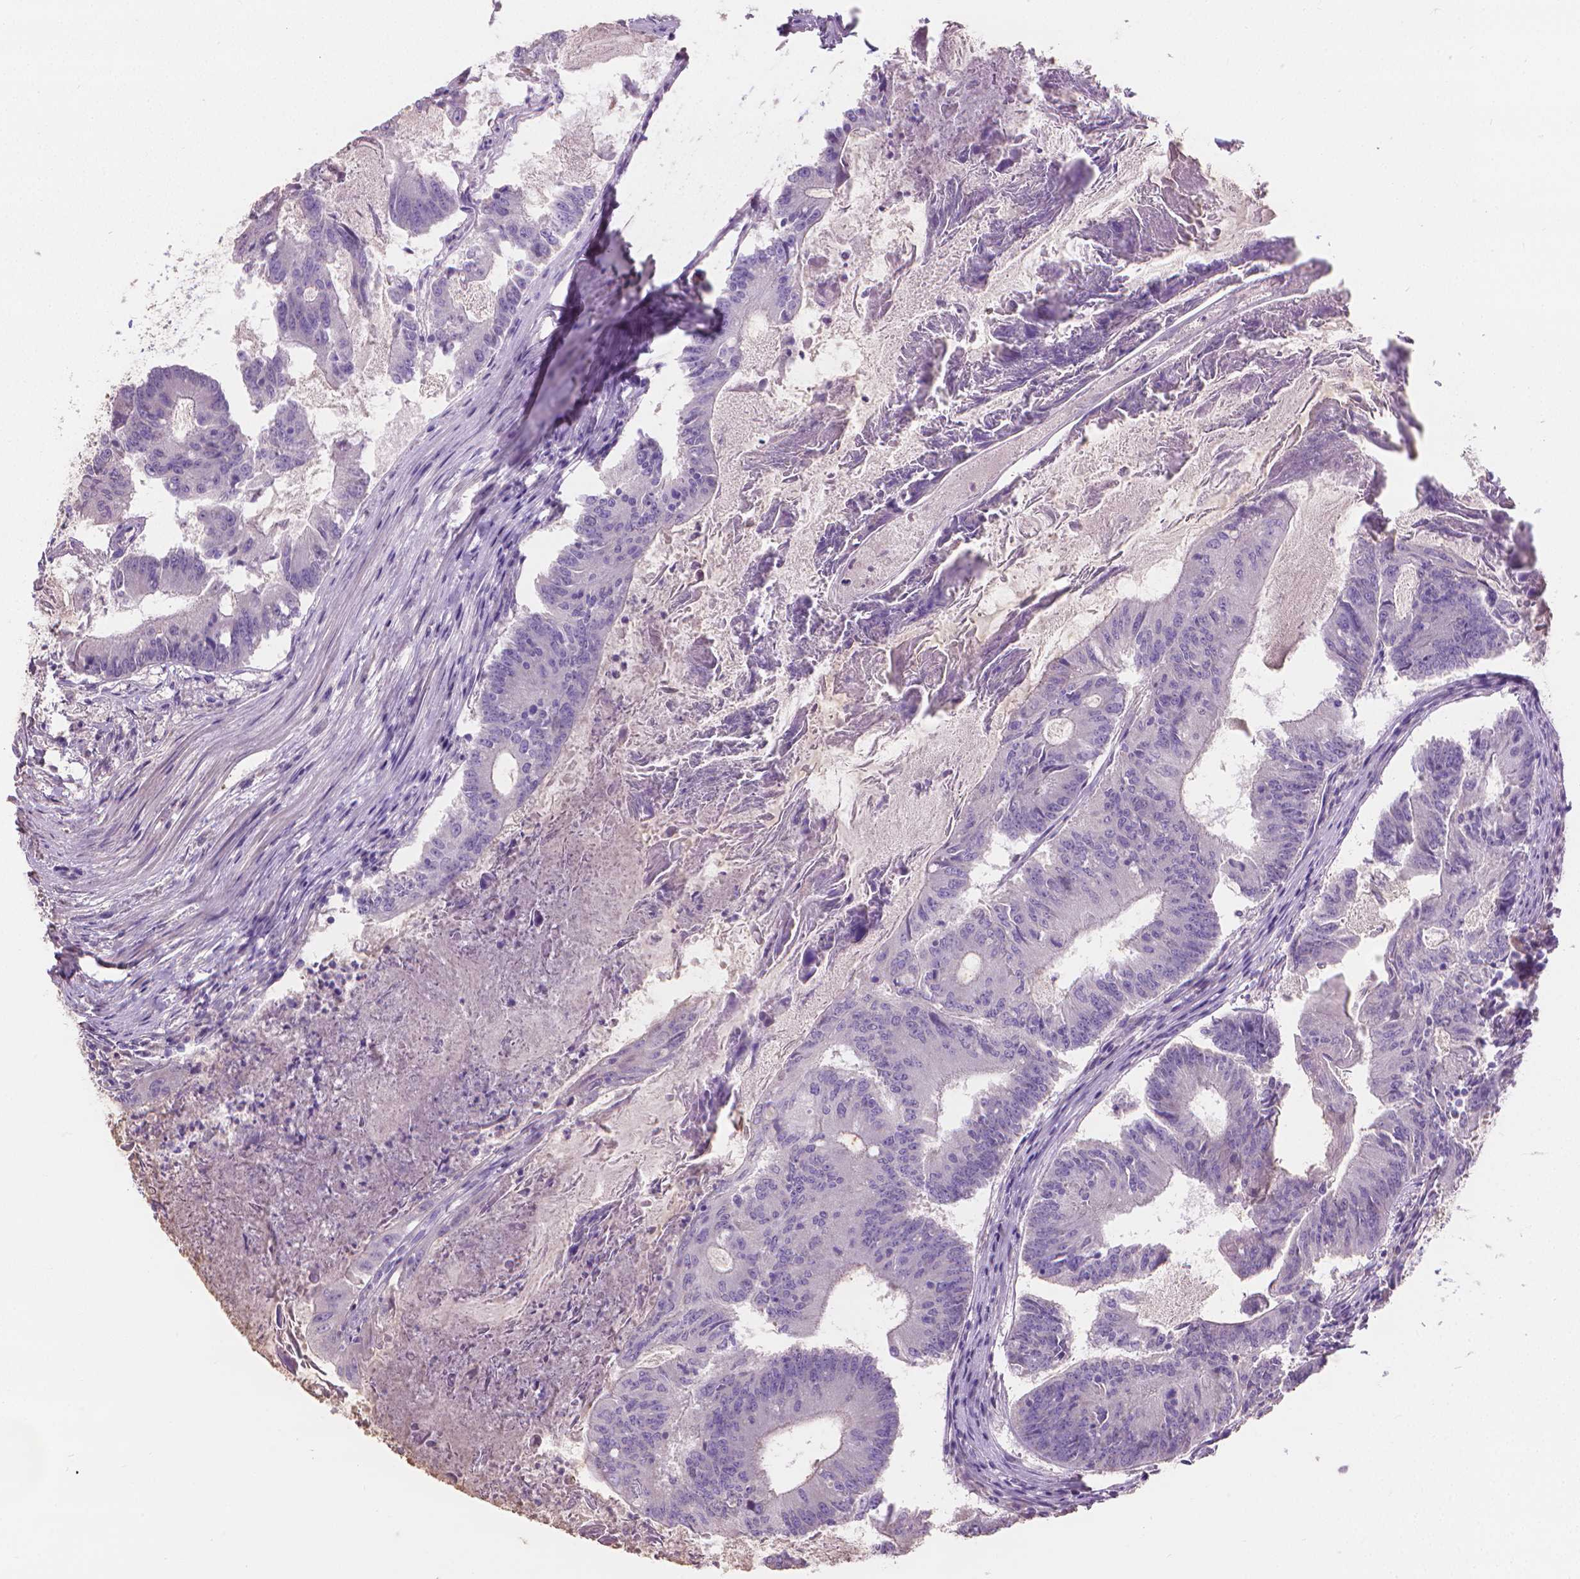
{"staining": {"intensity": "negative", "quantity": "none", "location": "none"}, "tissue": "colorectal cancer", "cell_type": "Tumor cells", "image_type": "cancer", "snomed": [{"axis": "morphology", "description": "Adenocarcinoma, NOS"}, {"axis": "topography", "description": "Colon"}], "caption": "There is no significant expression in tumor cells of adenocarcinoma (colorectal). (DAB IHC visualized using brightfield microscopy, high magnification).", "gene": "CABCOCO1", "patient": {"sex": "female", "age": 70}}